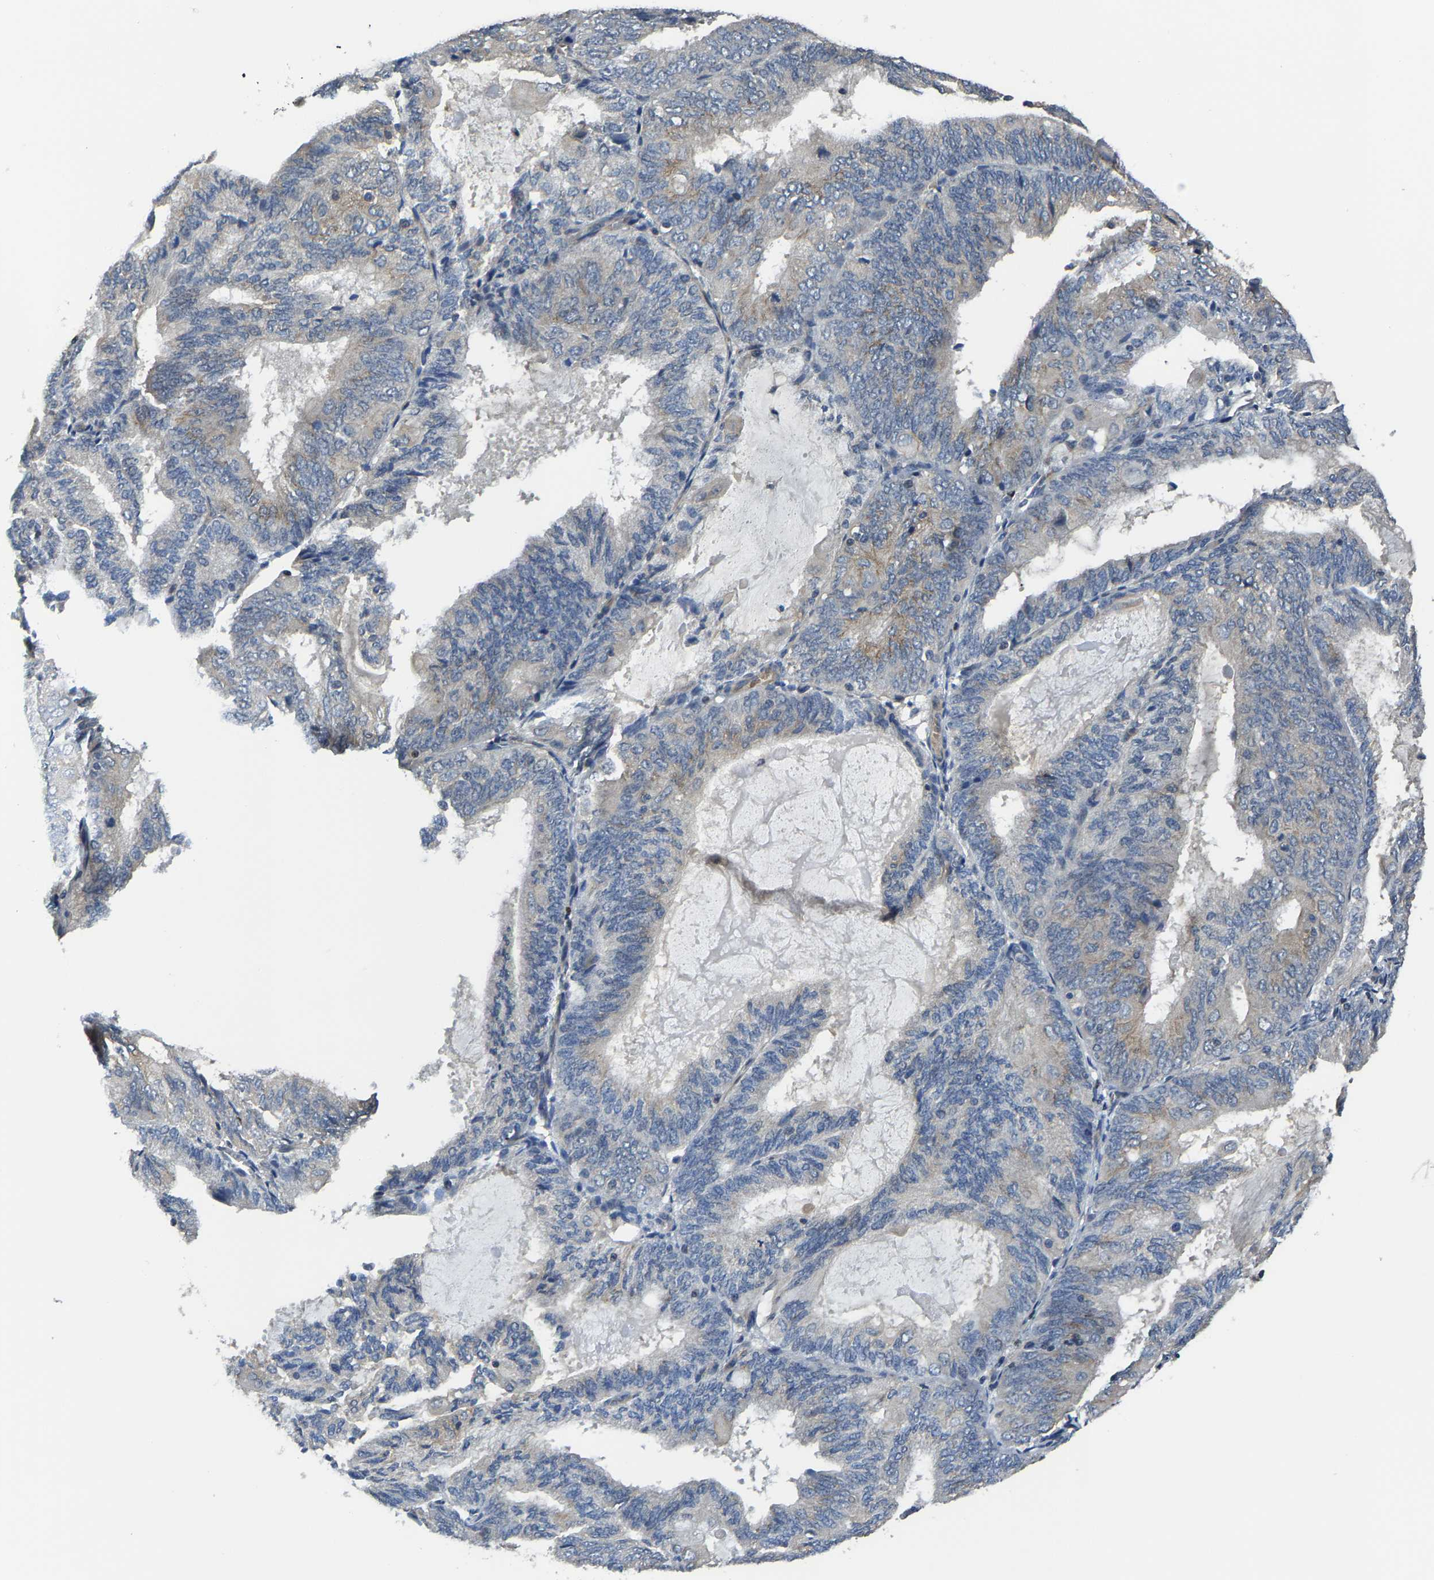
{"staining": {"intensity": "weak", "quantity": "<25%", "location": "cytoplasmic/membranous"}, "tissue": "endometrial cancer", "cell_type": "Tumor cells", "image_type": "cancer", "snomed": [{"axis": "morphology", "description": "Adenocarcinoma, NOS"}, {"axis": "topography", "description": "Endometrium"}], "caption": "Immunohistochemistry micrograph of neoplastic tissue: human adenocarcinoma (endometrial) stained with DAB (3,3'-diaminobenzidine) displays no significant protein expression in tumor cells.", "gene": "AGBL3", "patient": {"sex": "female", "age": 81}}